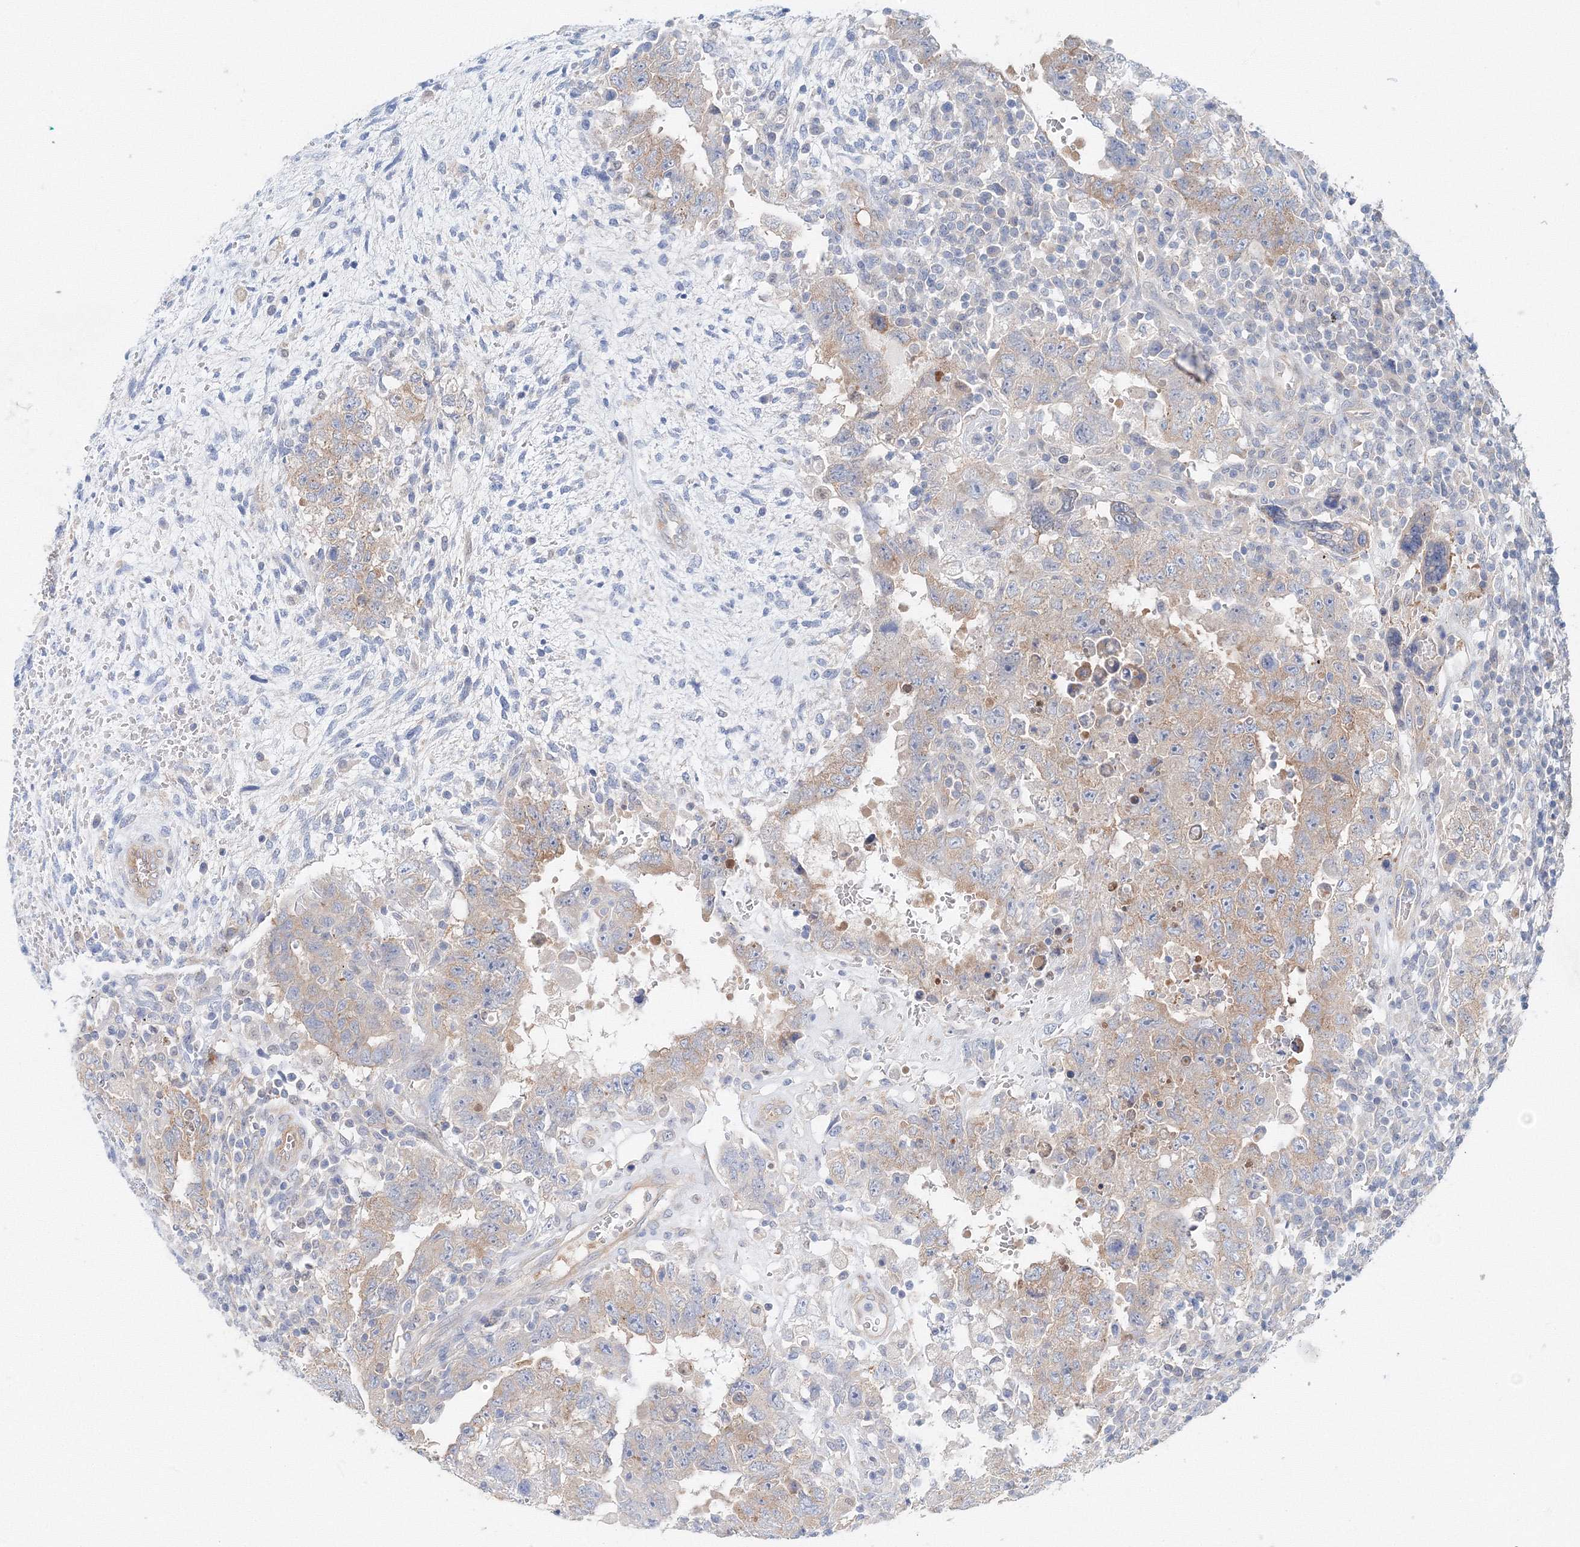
{"staining": {"intensity": "weak", "quantity": "25%-75%", "location": "cytoplasmic/membranous"}, "tissue": "testis cancer", "cell_type": "Tumor cells", "image_type": "cancer", "snomed": [{"axis": "morphology", "description": "Carcinoma, Embryonal, NOS"}, {"axis": "topography", "description": "Testis"}], "caption": "This photomicrograph reveals immunohistochemistry staining of human testis cancer, with low weak cytoplasmic/membranous expression in about 25%-75% of tumor cells.", "gene": "TPRKB", "patient": {"sex": "male", "age": 26}}